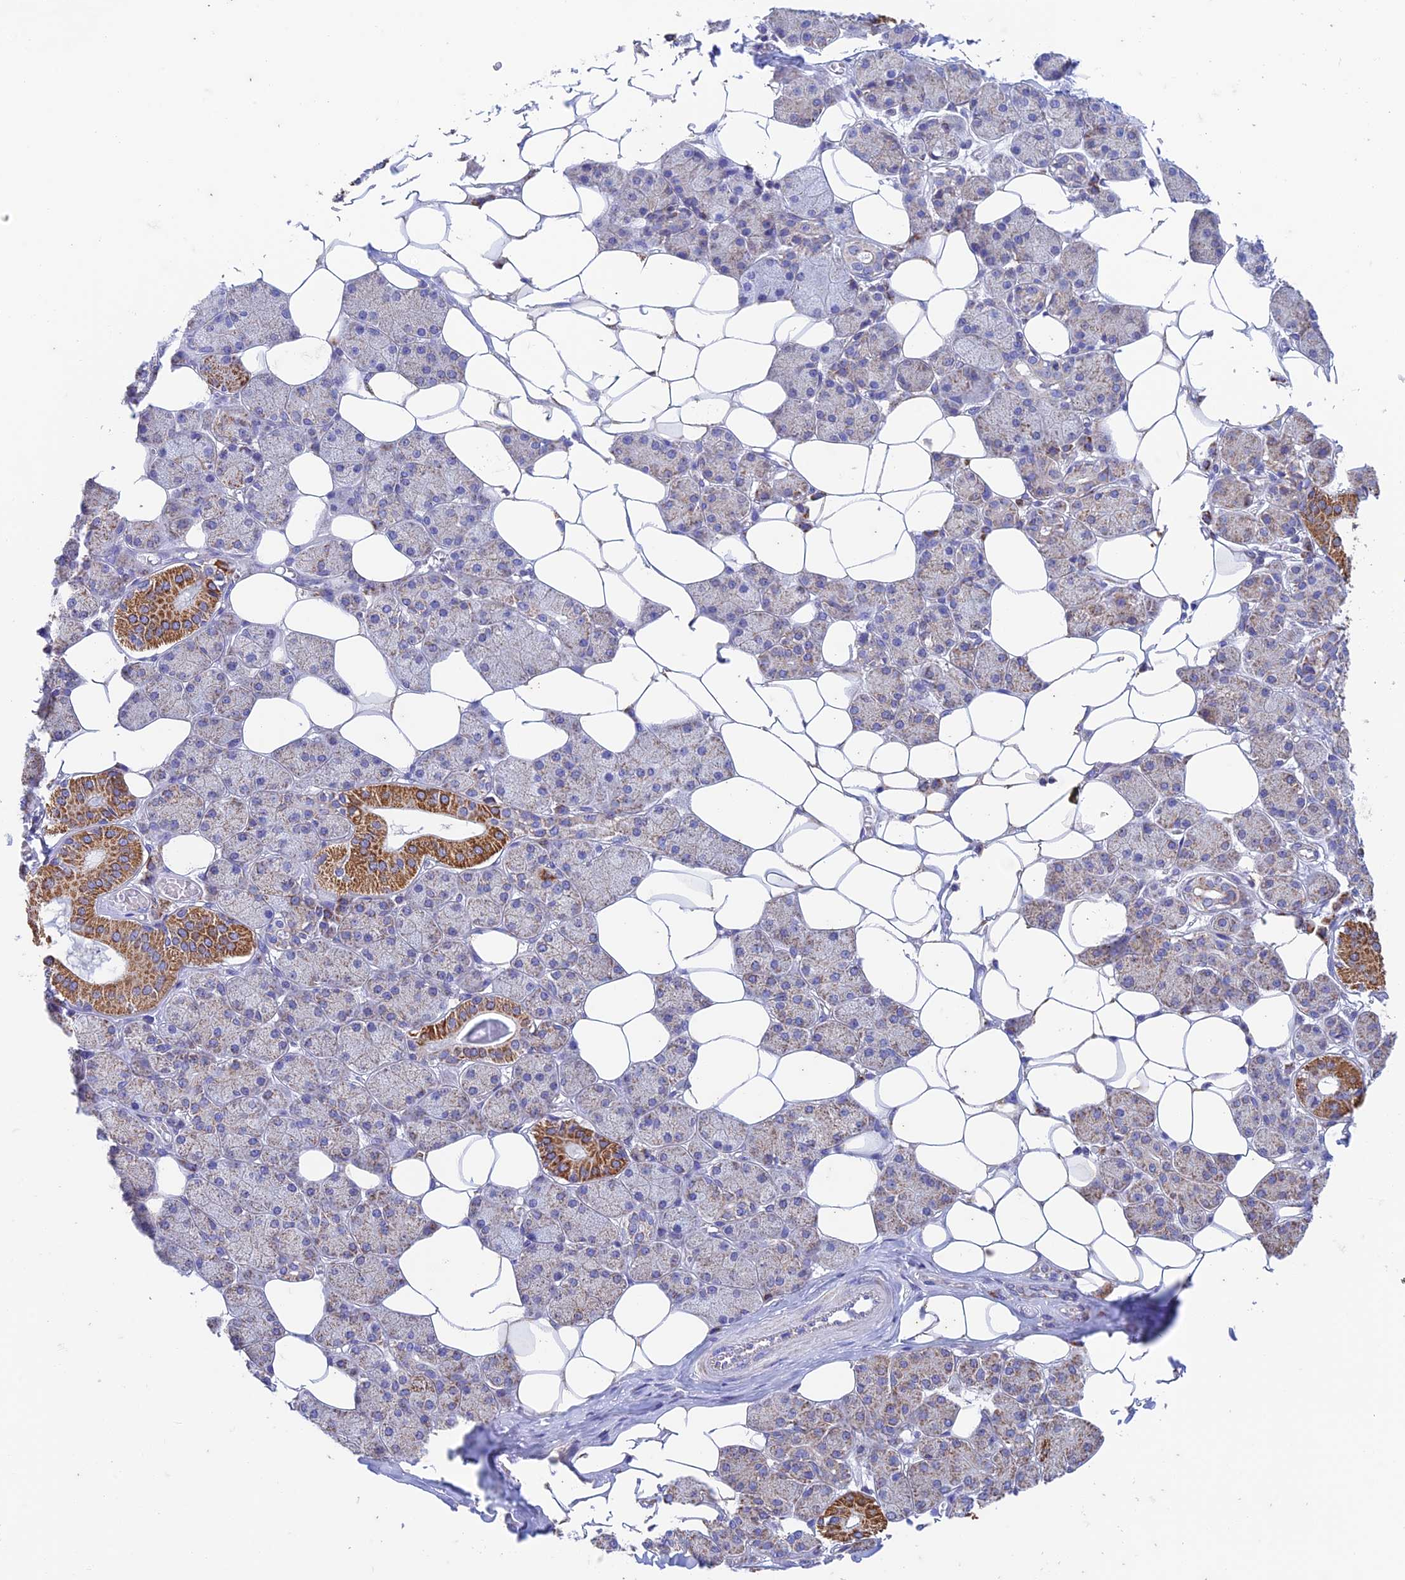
{"staining": {"intensity": "strong", "quantity": "<25%", "location": "cytoplasmic/membranous"}, "tissue": "salivary gland", "cell_type": "Glandular cells", "image_type": "normal", "snomed": [{"axis": "morphology", "description": "Normal tissue, NOS"}, {"axis": "topography", "description": "Salivary gland"}], "caption": "The photomicrograph reveals staining of normal salivary gland, revealing strong cytoplasmic/membranous protein staining (brown color) within glandular cells.", "gene": "ZNF181", "patient": {"sex": "female", "age": 33}}